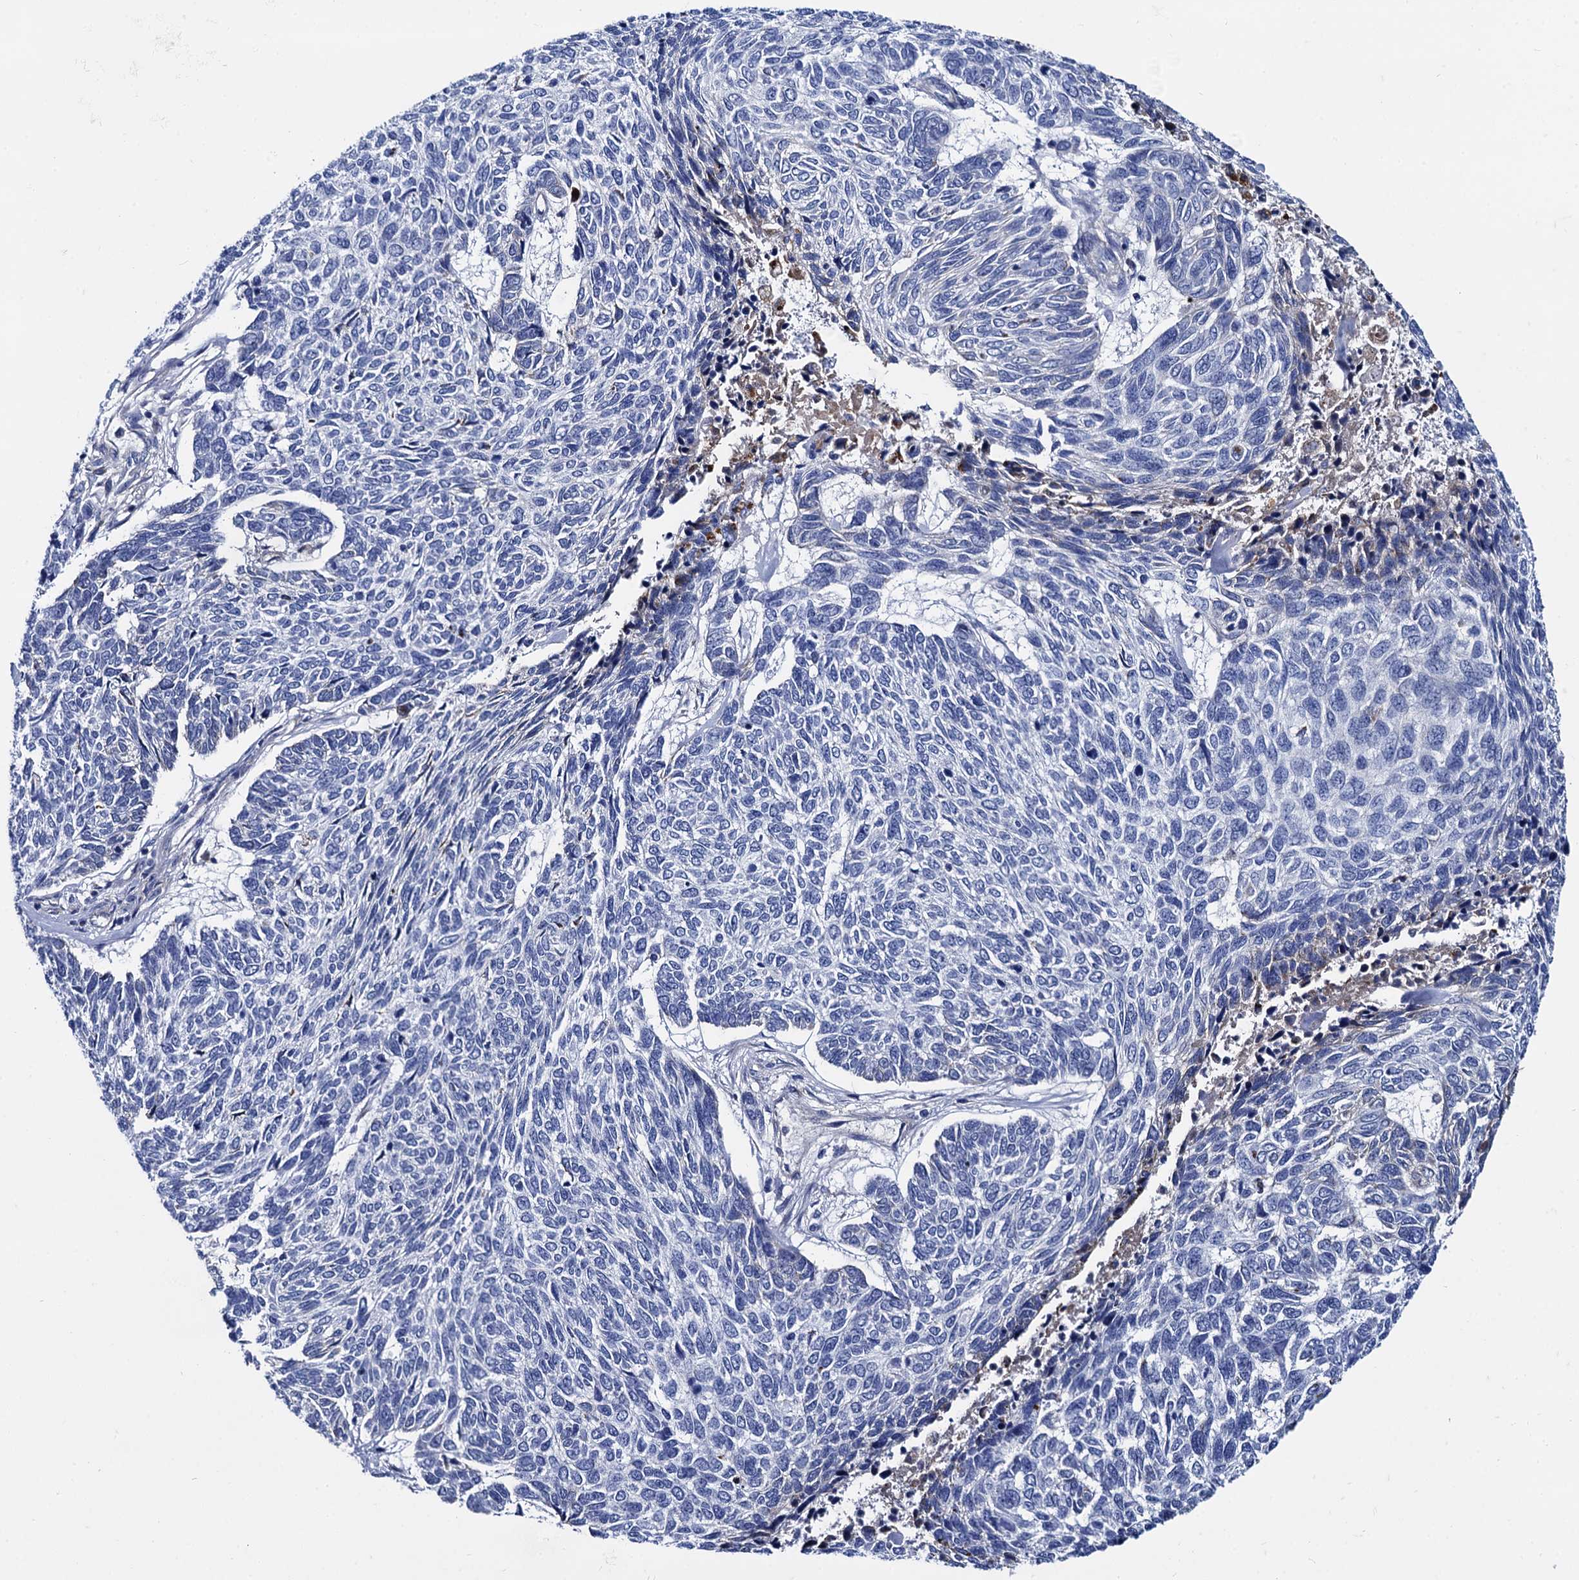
{"staining": {"intensity": "negative", "quantity": "none", "location": "none"}, "tissue": "skin cancer", "cell_type": "Tumor cells", "image_type": "cancer", "snomed": [{"axis": "morphology", "description": "Basal cell carcinoma"}, {"axis": "topography", "description": "Skin"}], "caption": "The immunohistochemistry (IHC) micrograph has no significant positivity in tumor cells of skin cancer (basal cell carcinoma) tissue.", "gene": "APOD", "patient": {"sex": "female", "age": 65}}